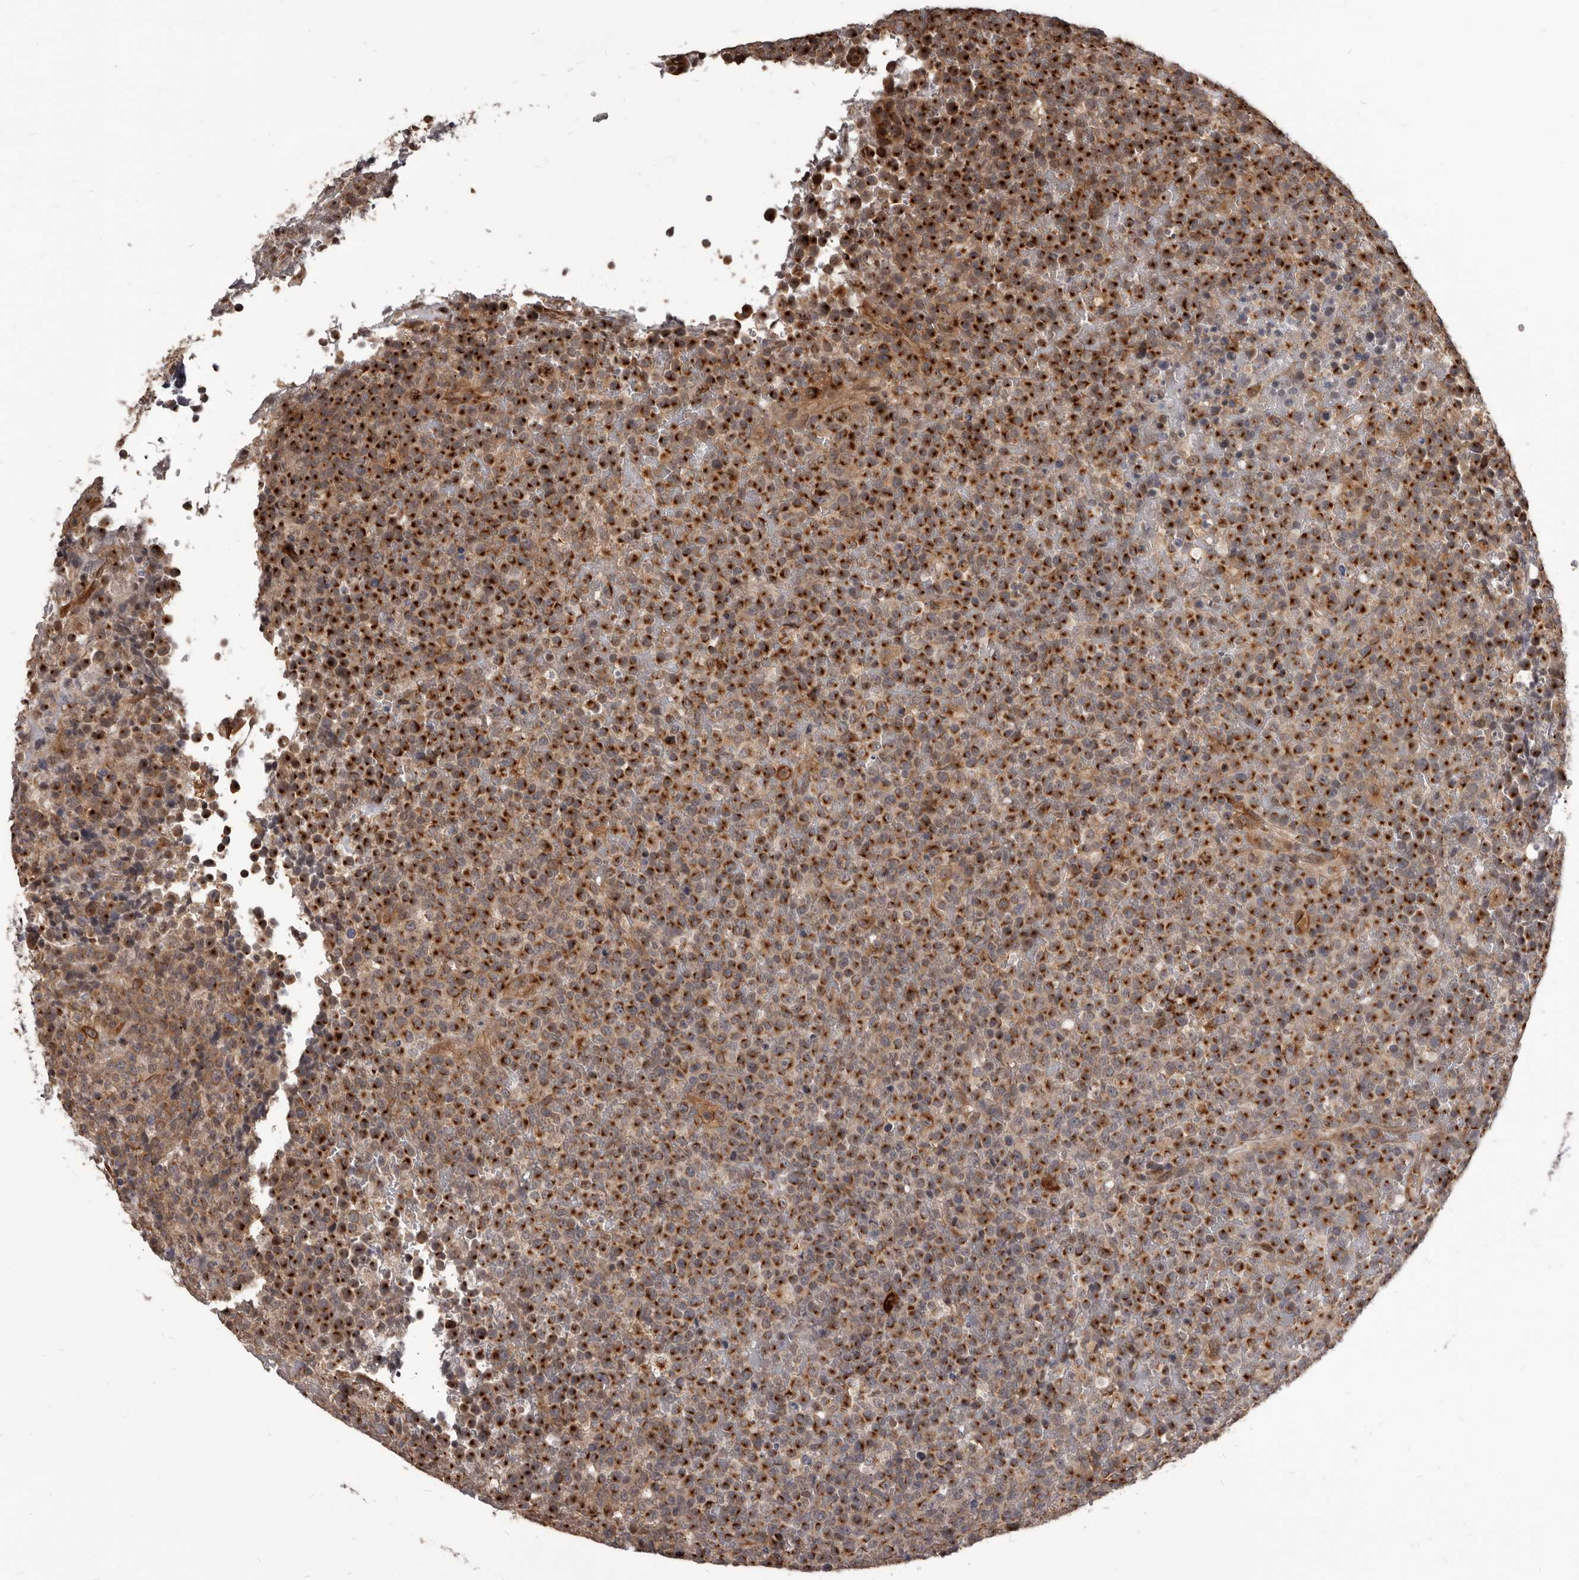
{"staining": {"intensity": "strong", "quantity": "25%-75%", "location": "cytoplasmic/membranous"}, "tissue": "lymphoma", "cell_type": "Tumor cells", "image_type": "cancer", "snomed": [{"axis": "morphology", "description": "Malignant lymphoma, non-Hodgkin's type, High grade"}, {"axis": "topography", "description": "Lymph node"}], "caption": "Immunohistochemistry image of human high-grade malignant lymphoma, non-Hodgkin's type stained for a protein (brown), which demonstrates high levels of strong cytoplasmic/membranous staining in approximately 25%-75% of tumor cells.", "gene": "ADAMTS20", "patient": {"sex": "male", "age": 13}}